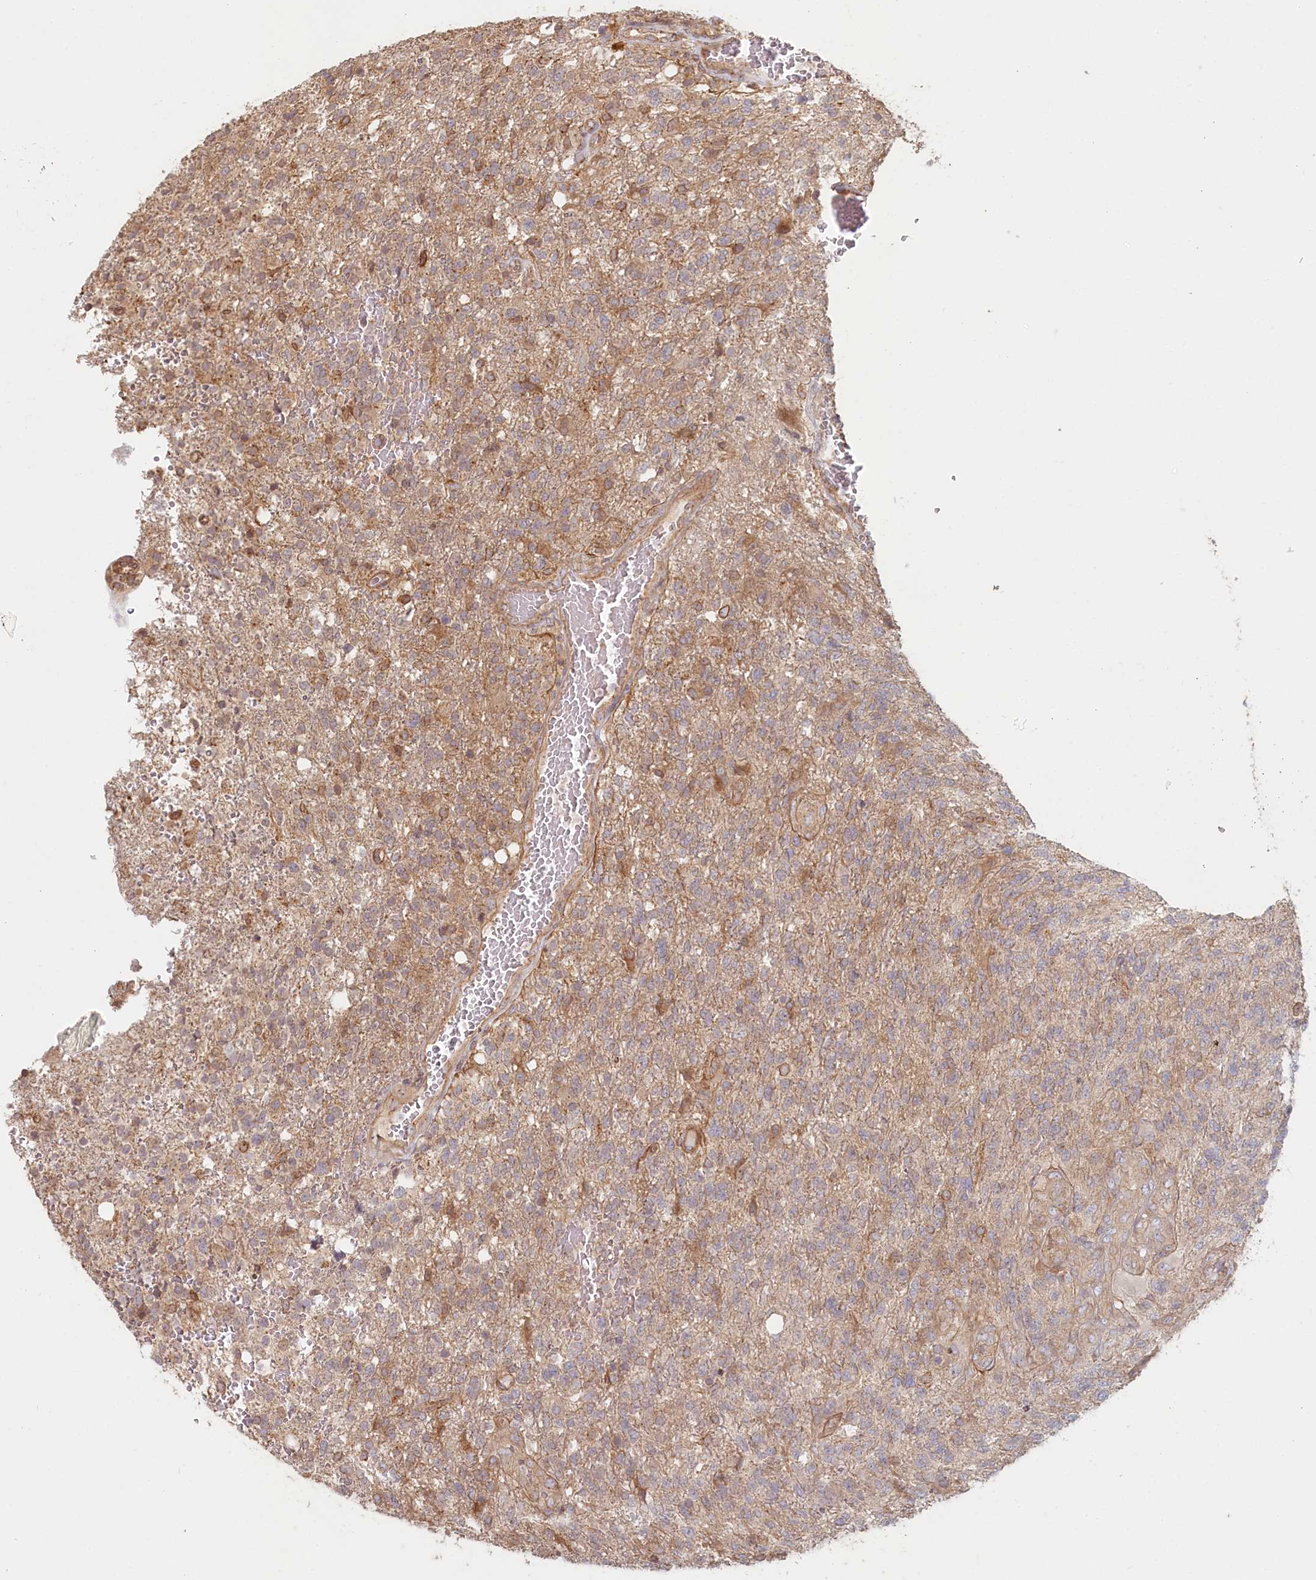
{"staining": {"intensity": "weak", "quantity": "<25%", "location": "cytoplasmic/membranous"}, "tissue": "glioma", "cell_type": "Tumor cells", "image_type": "cancer", "snomed": [{"axis": "morphology", "description": "Glioma, malignant, High grade"}, {"axis": "topography", "description": "Brain"}], "caption": "This photomicrograph is of malignant glioma (high-grade) stained with immunohistochemistry (IHC) to label a protein in brown with the nuclei are counter-stained blue. There is no expression in tumor cells.", "gene": "TCHP", "patient": {"sex": "male", "age": 56}}